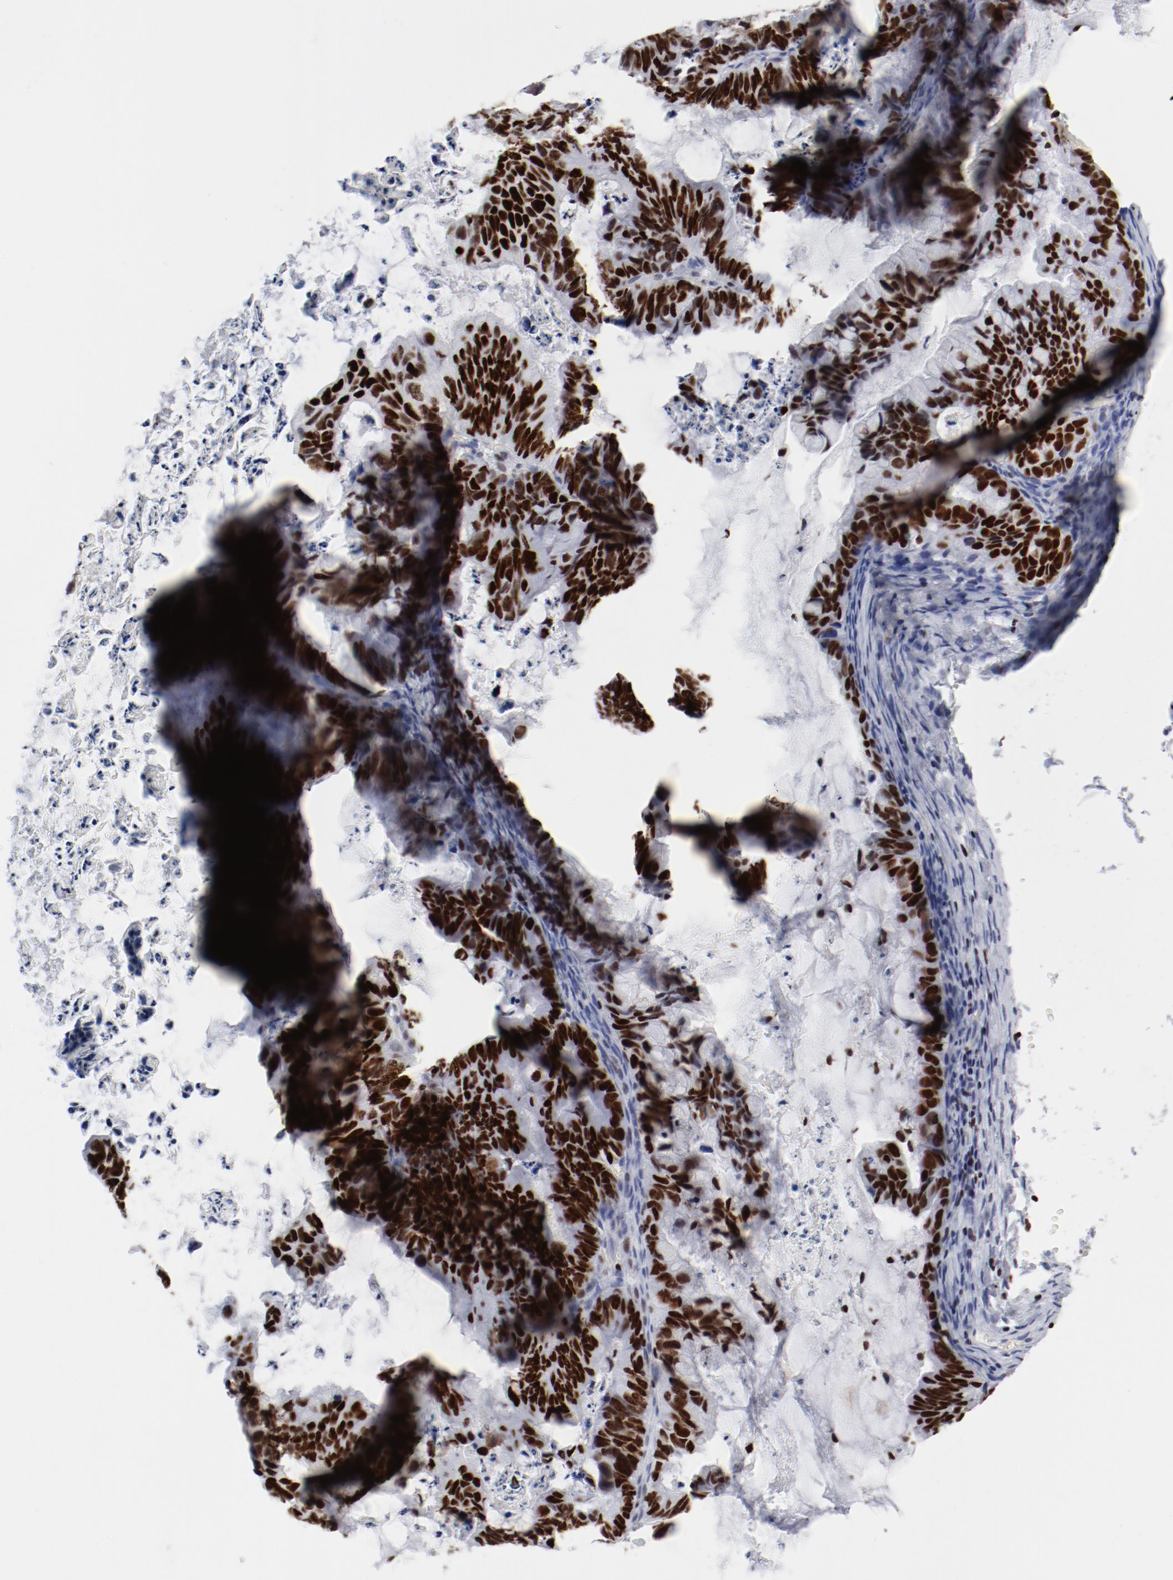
{"staining": {"intensity": "strong", "quantity": ">75%", "location": "nuclear"}, "tissue": "ovarian cancer", "cell_type": "Tumor cells", "image_type": "cancer", "snomed": [{"axis": "morphology", "description": "Cystadenocarcinoma, mucinous, NOS"}, {"axis": "topography", "description": "Ovary"}], "caption": "IHC of human ovarian cancer (mucinous cystadenocarcinoma) exhibits high levels of strong nuclear expression in about >75% of tumor cells.", "gene": "SMARCC2", "patient": {"sex": "female", "age": 36}}